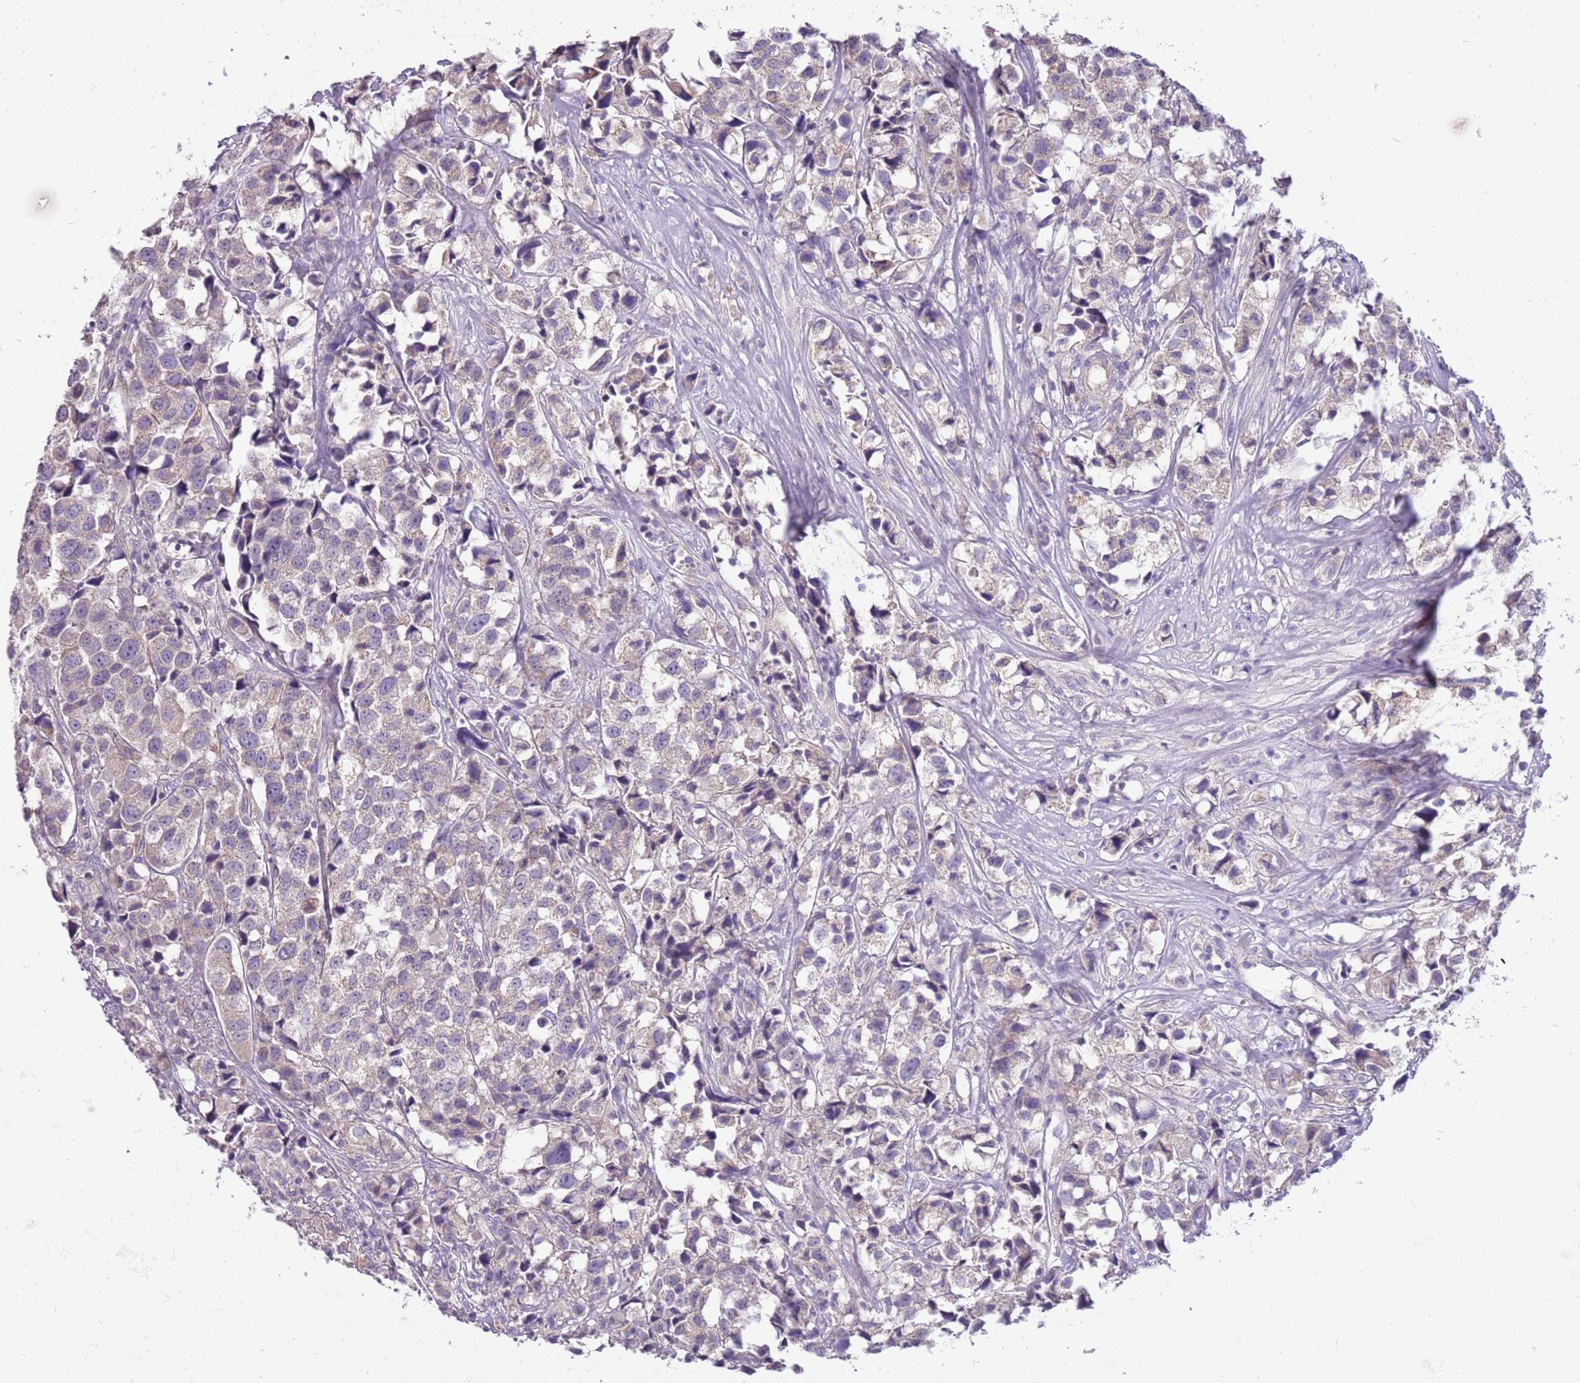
{"staining": {"intensity": "weak", "quantity": "<25%", "location": "cytoplasmic/membranous"}, "tissue": "urothelial cancer", "cell_type": "Tumor cells", "image_type": "cancer", "snomed": [{"axis": "morphology", "description": "Urothelial carcinoma, High grade"}, {"axis": "topography", "description": "Urinary bladder"}], "caption": "The micrograph exhibits no staining of tumor cells in urothelial cancer.", "gene": "GLCE", "patient": {"sex": "female", "age": 75}}